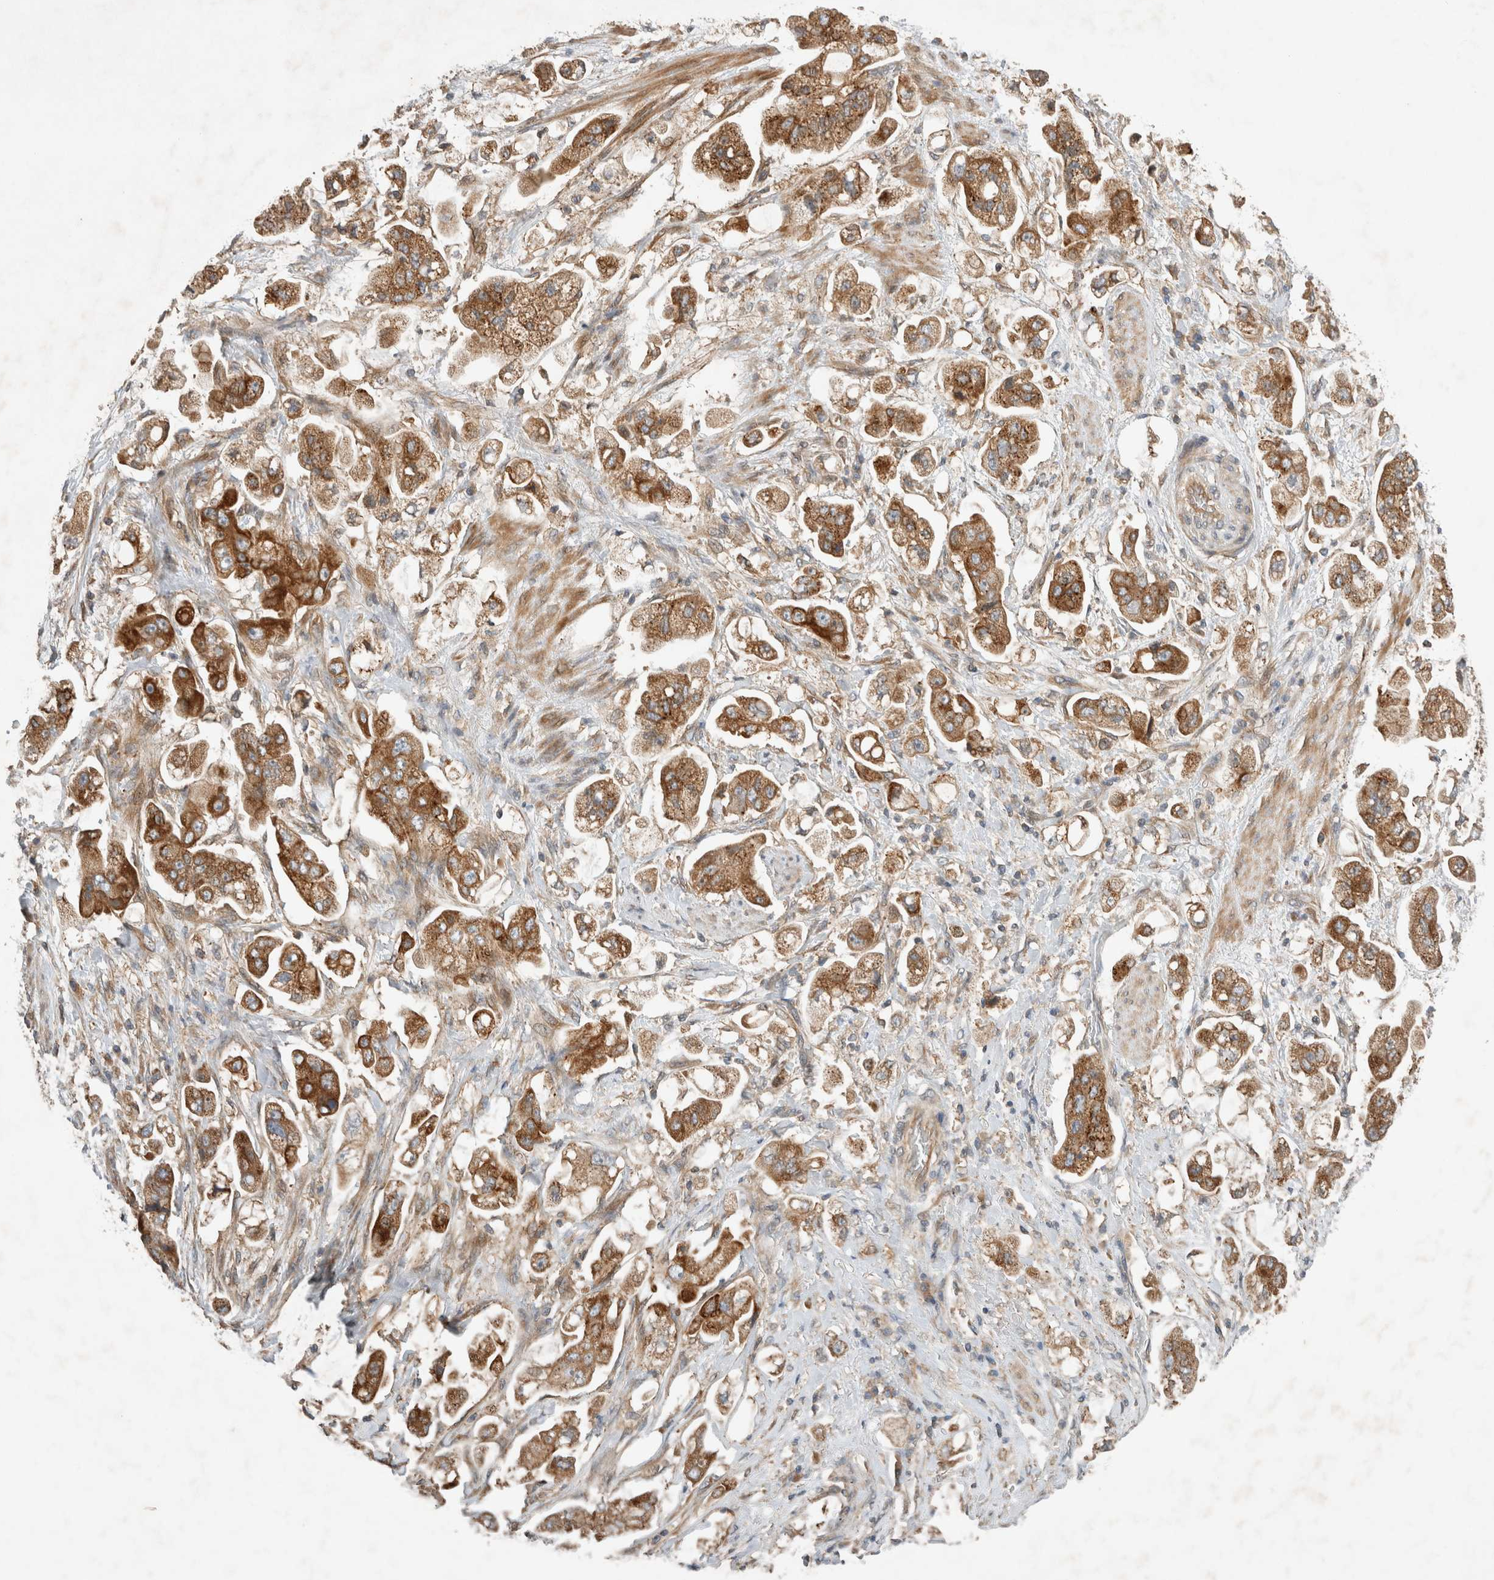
{"staining": {"intensity": "strong", "quantity": "25%-75%", "location": "cytoplasmic/membranous"}, "tissue": "stomach cancer", "cell_type": "Tumor cells", "image_type": "cancer", "snomed": [{"axis": "morphology", "description": "Adenocarcinoma, NOS"}, {"axis": "topography", "description": "Stomach"}], "caption": "Tumor cells display strong cytoplasmic/membranous expression in approximately 25%-75% of cells in adenocarcinoma (stomach).", "gene": "ARMC9", "patient": {"sex": "male", "age": 62}}